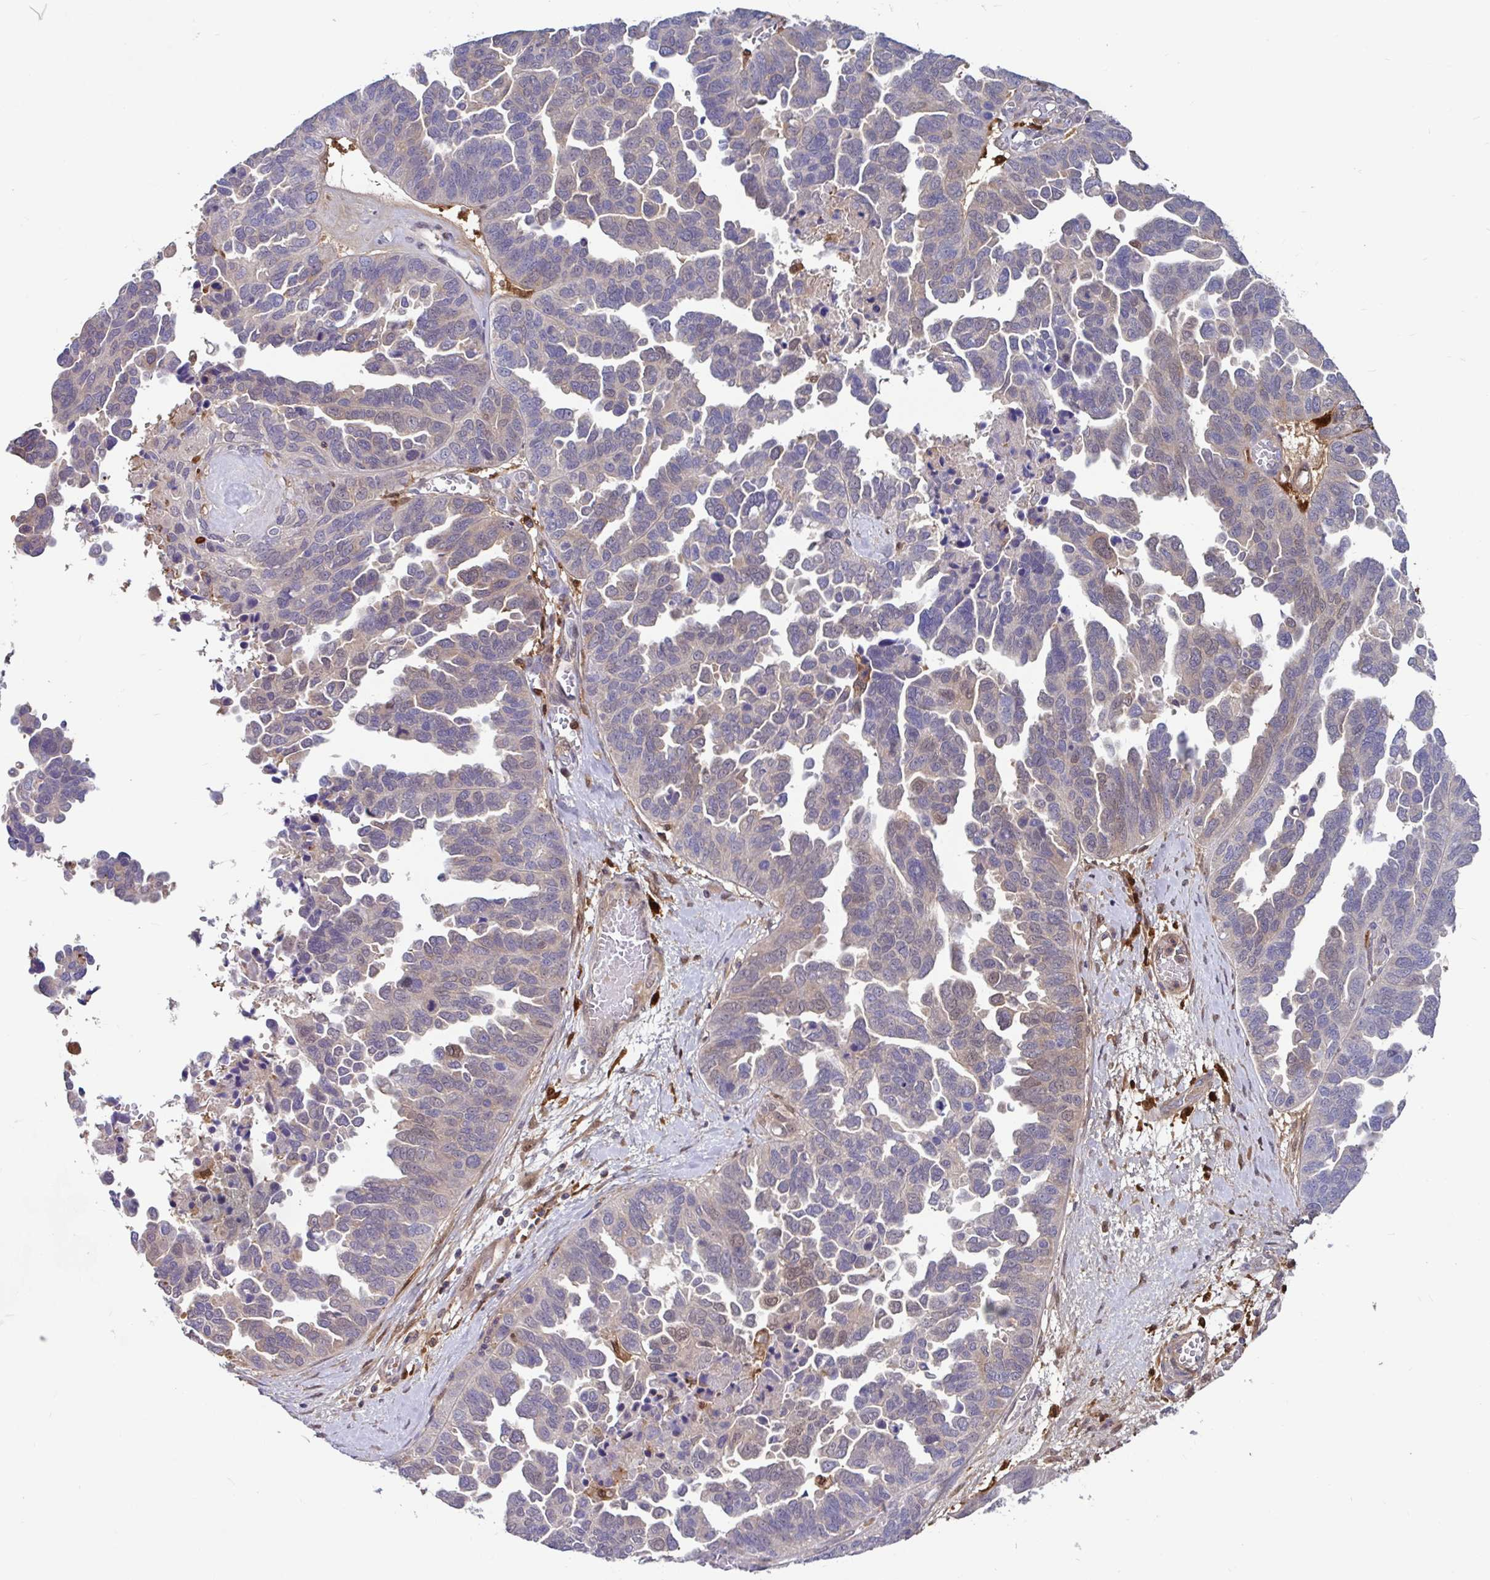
{"staining": {"intensity": "negative", "quantity": "none", "location": "none"}, "tissue": "ovarian cancer", "cell_type": "Tumor cells", "image_type": "cancer", "snomed": [{"axis": "morphology", "description": "Cystadenocarcinoma, serous, NOS"}, {"axis": "topography", "description": "Ovary"}], "caption": "Tumor cells show no significant protein staining in serous cystadenocarcinoma (ovarian).", "gene": "BLVRA", "patient": {"sex": "female", "age": 64}}